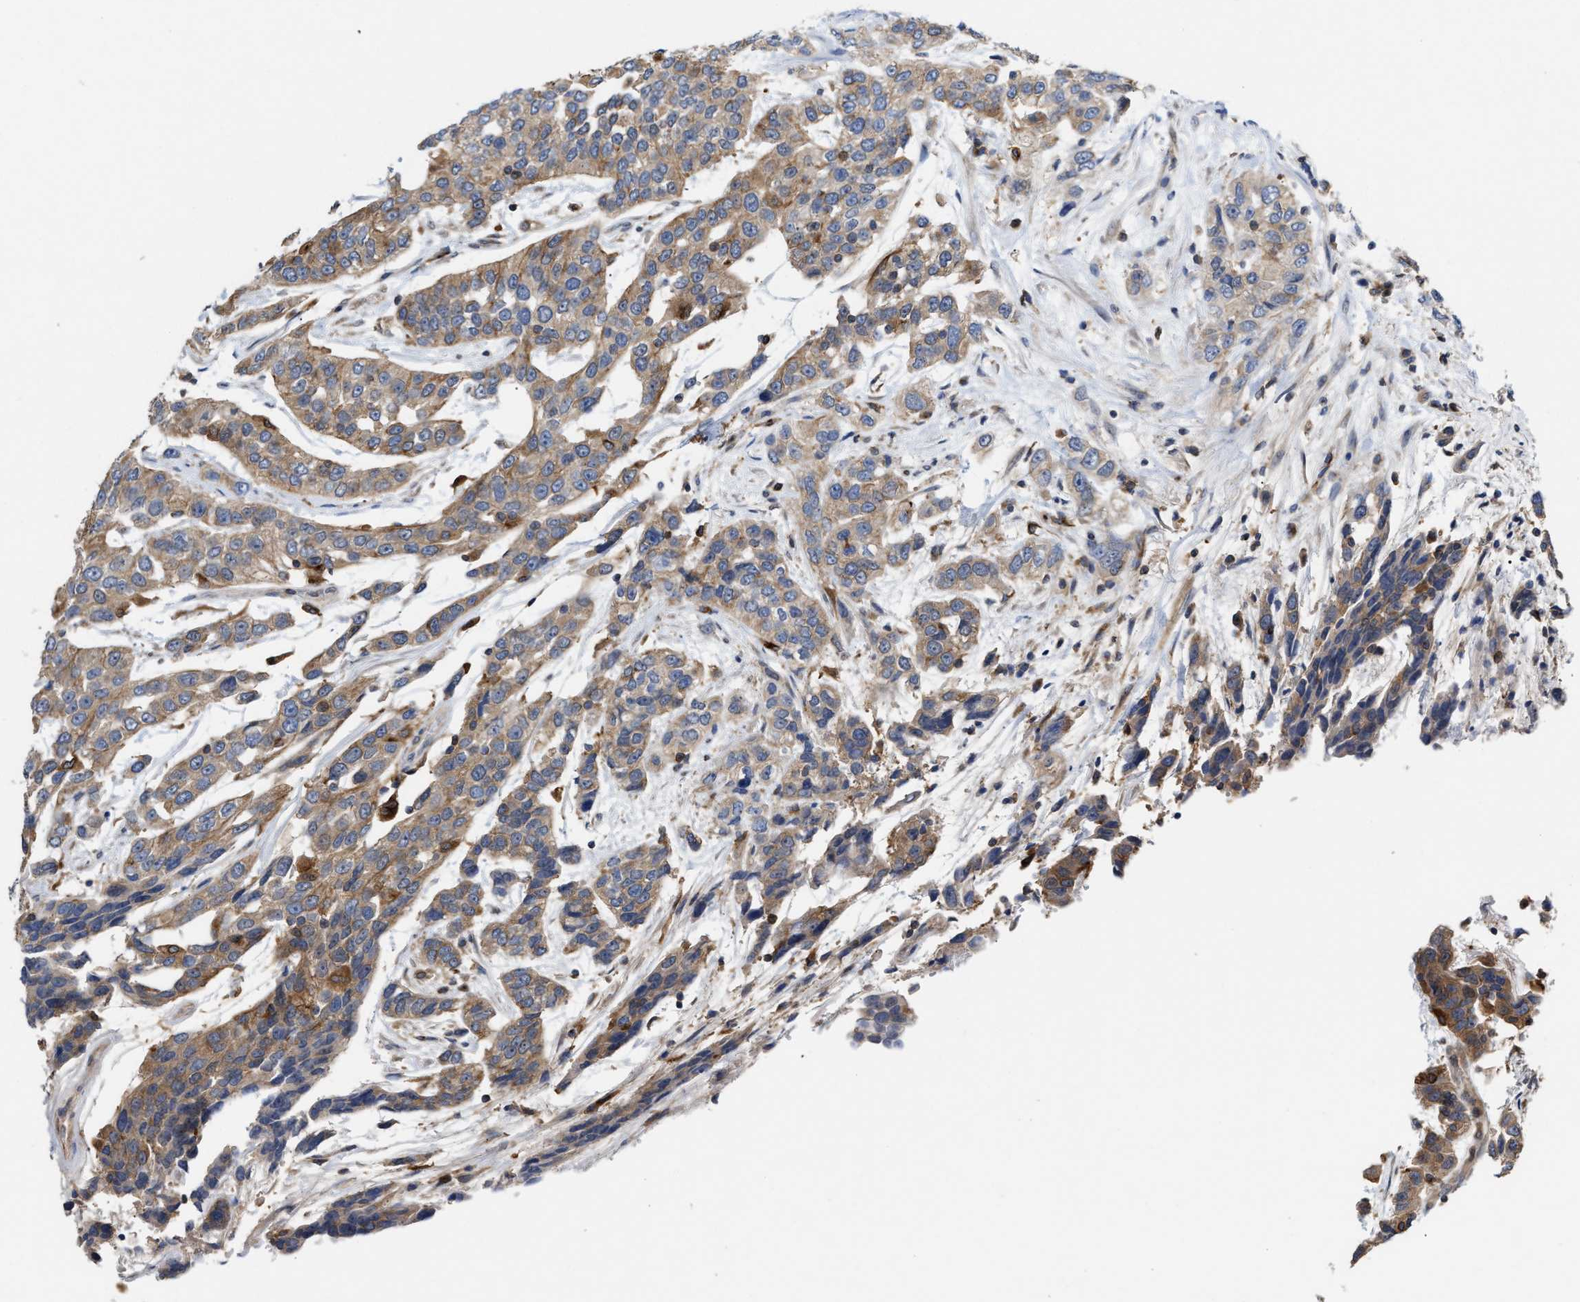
{"staining": {"intensity": "moderate", "quantity": ">75%", "location": "cytoplasmic/membranous"}, "tissue": "urothelial cancer", "cell_type": "Tumor cells", "image_type": "cancer", "snomed": [{"axis": "morphology", "description": "Urothelial carcinoma, High grade"}, {"axis": "topography", "description": "Urinary bladder"}], "caption": "High-power microscopy captured an IHC photomicrograph of high-grade urothelial carcinoma, revealing moderate cytoplasmic/membranous positivity in approximately >75% of tumor cells.", "gene": "BBLN", "patient": {"sex": "female", "age": 80}}